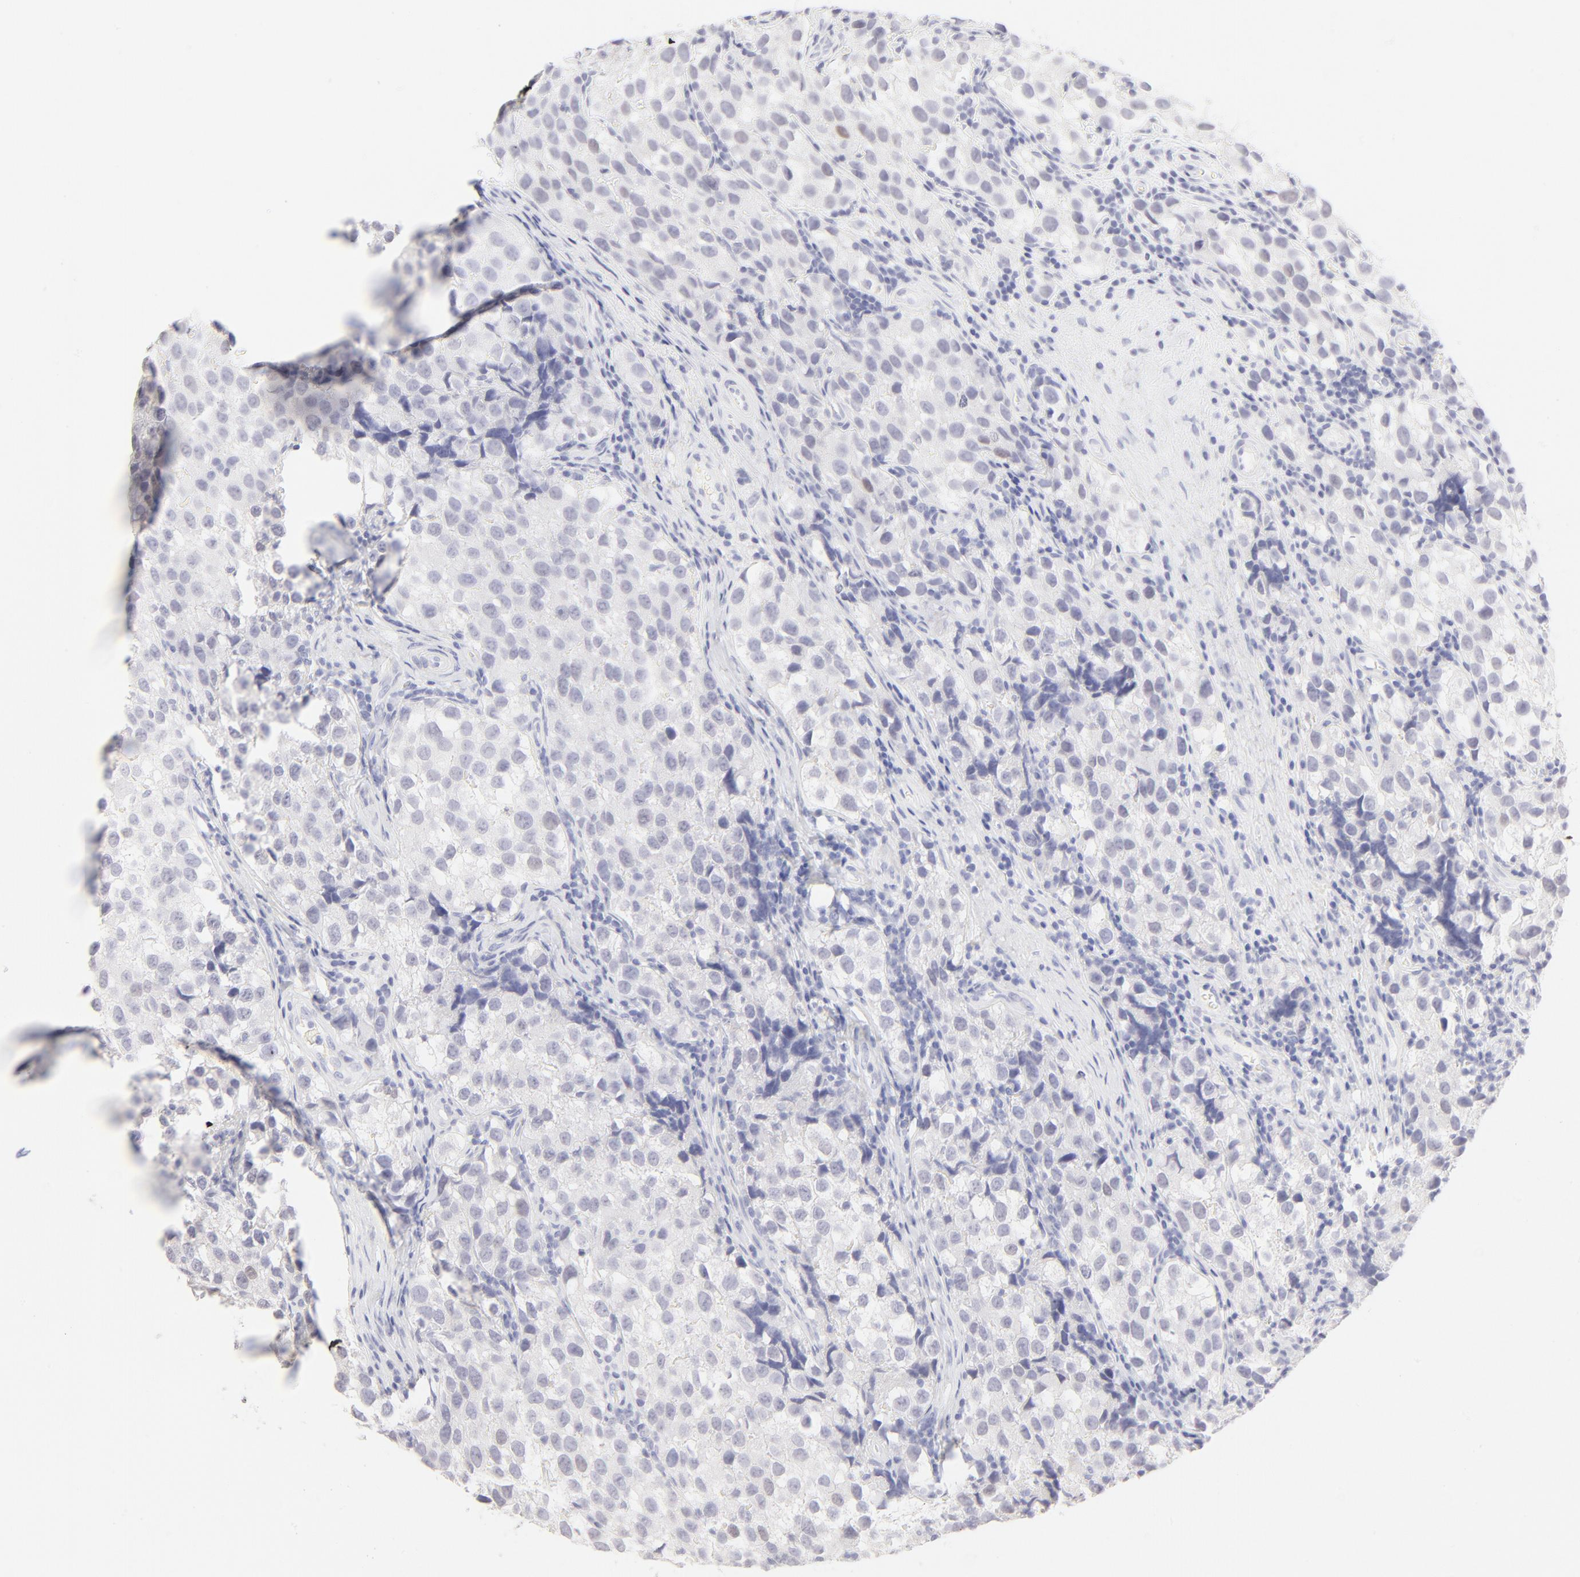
{"staining": {"intensity": "negative", "quantity": "none", "location": "none"}, "tissue": "testis cancer", "cell_type": "Tumor cells", "image_type": "cancer", "snomed": [{"axis": "morphology", "description": "Seminoma, NOS"}, {"axis": "topography", "description": "Testis"}], "caption": "The micrograph displays no staining of tumor cells in testis cancer (seminoma).", "gene": "ELF3", "patient": {"sex": "male", "age": 39}}